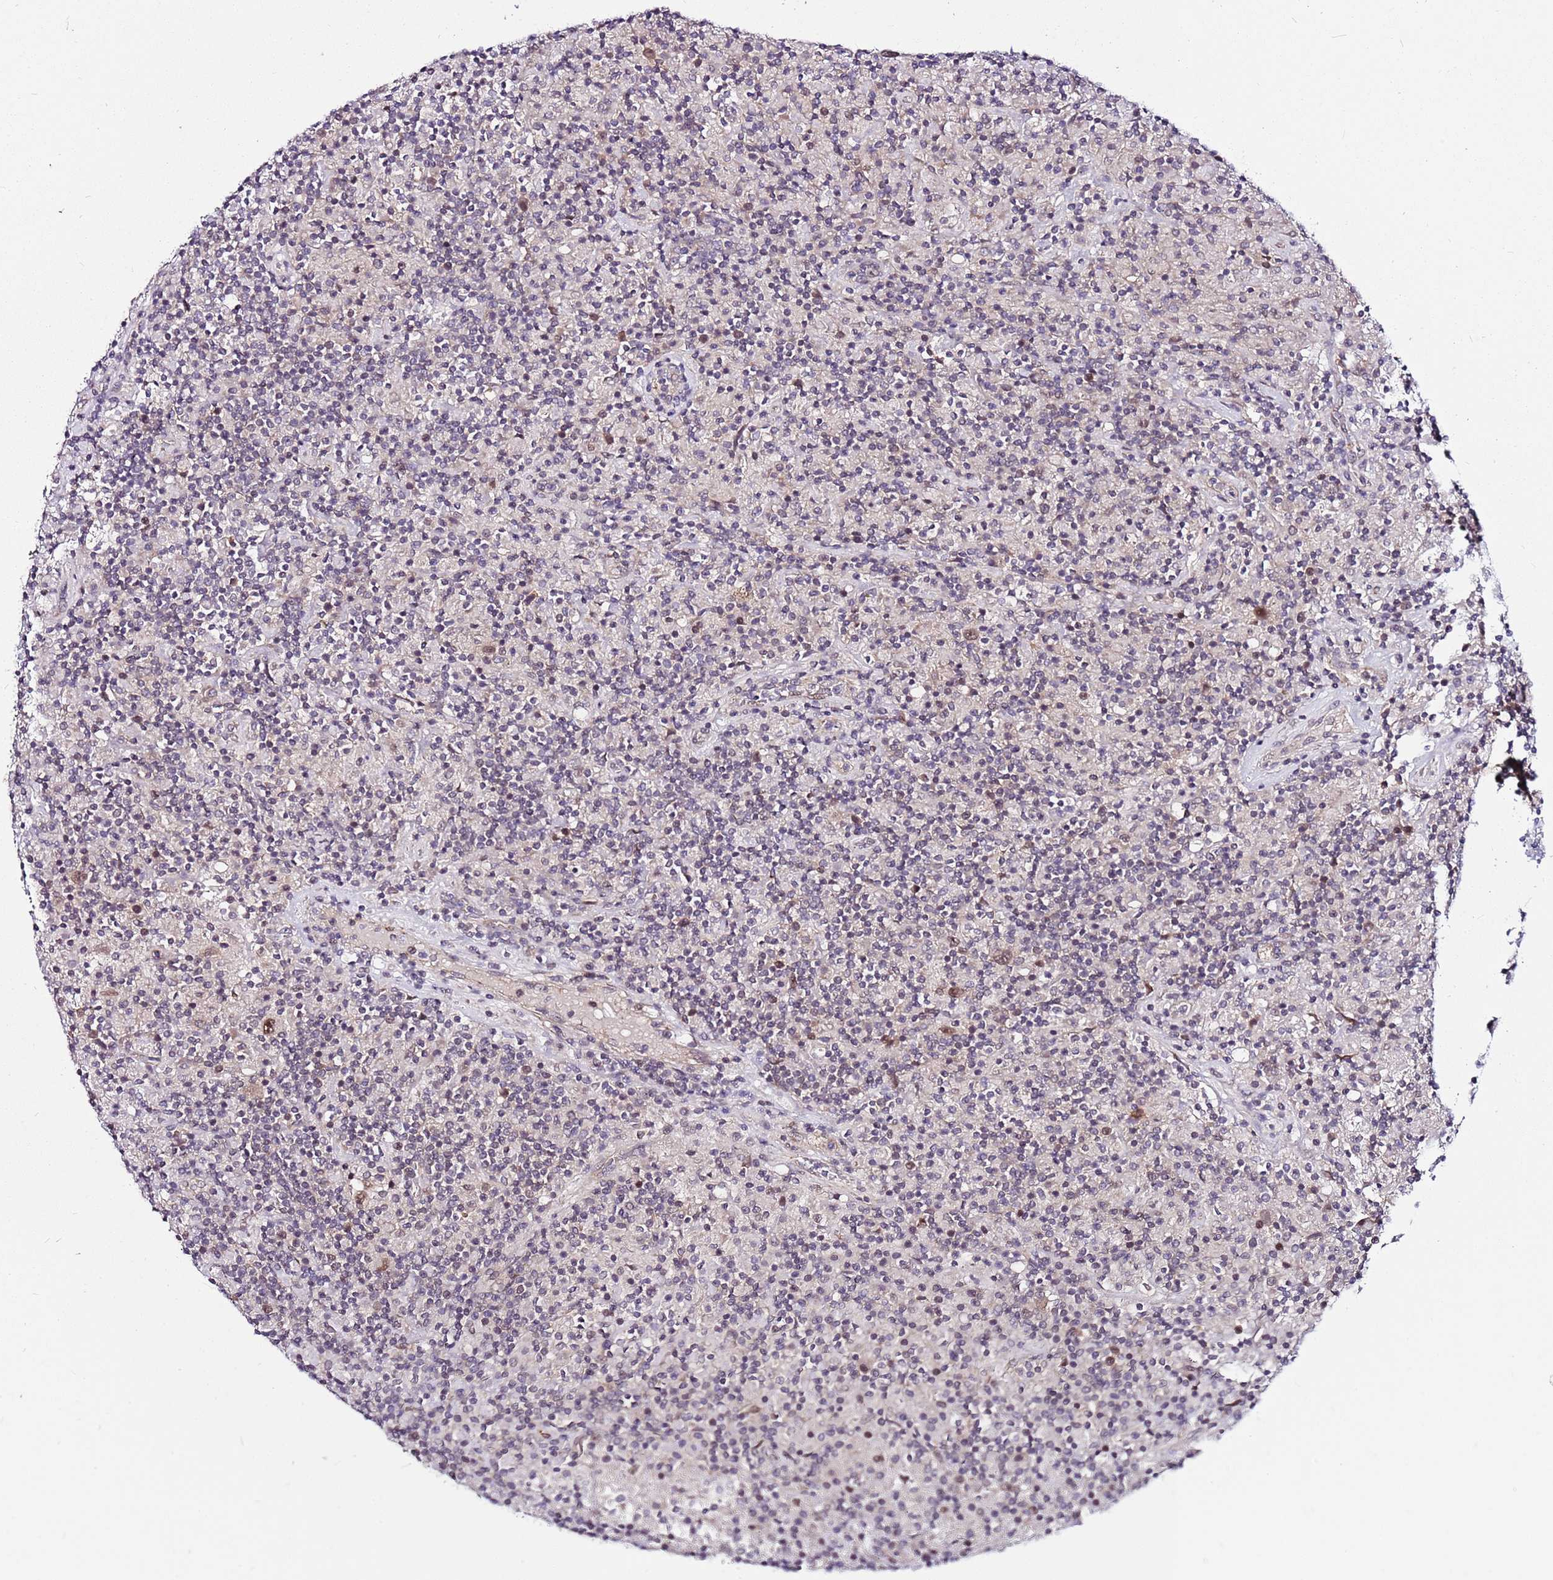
{"staining": {"intensity": "moderate", "quantity": "25%-75%", "location": "nuclear"}, "tissue": "lymphoma", "cell_type": "Tumor cells", "image_type": "cancer", "snomed": [{"axis": "morphology", "description": "Hodgkin's disease, NOS"}, {"axis": "topography", "description": "Lymph node"}], "caption": "DAB (3,3'-diaminobenzidine) immunohistochemical staining of human Hodgkin's disease exhibits moderate nuclear protein staining in approximately 25%-75% of tumor cells.", "gene": "POLE3", "patient": {"sex": "male", "age": 70}}